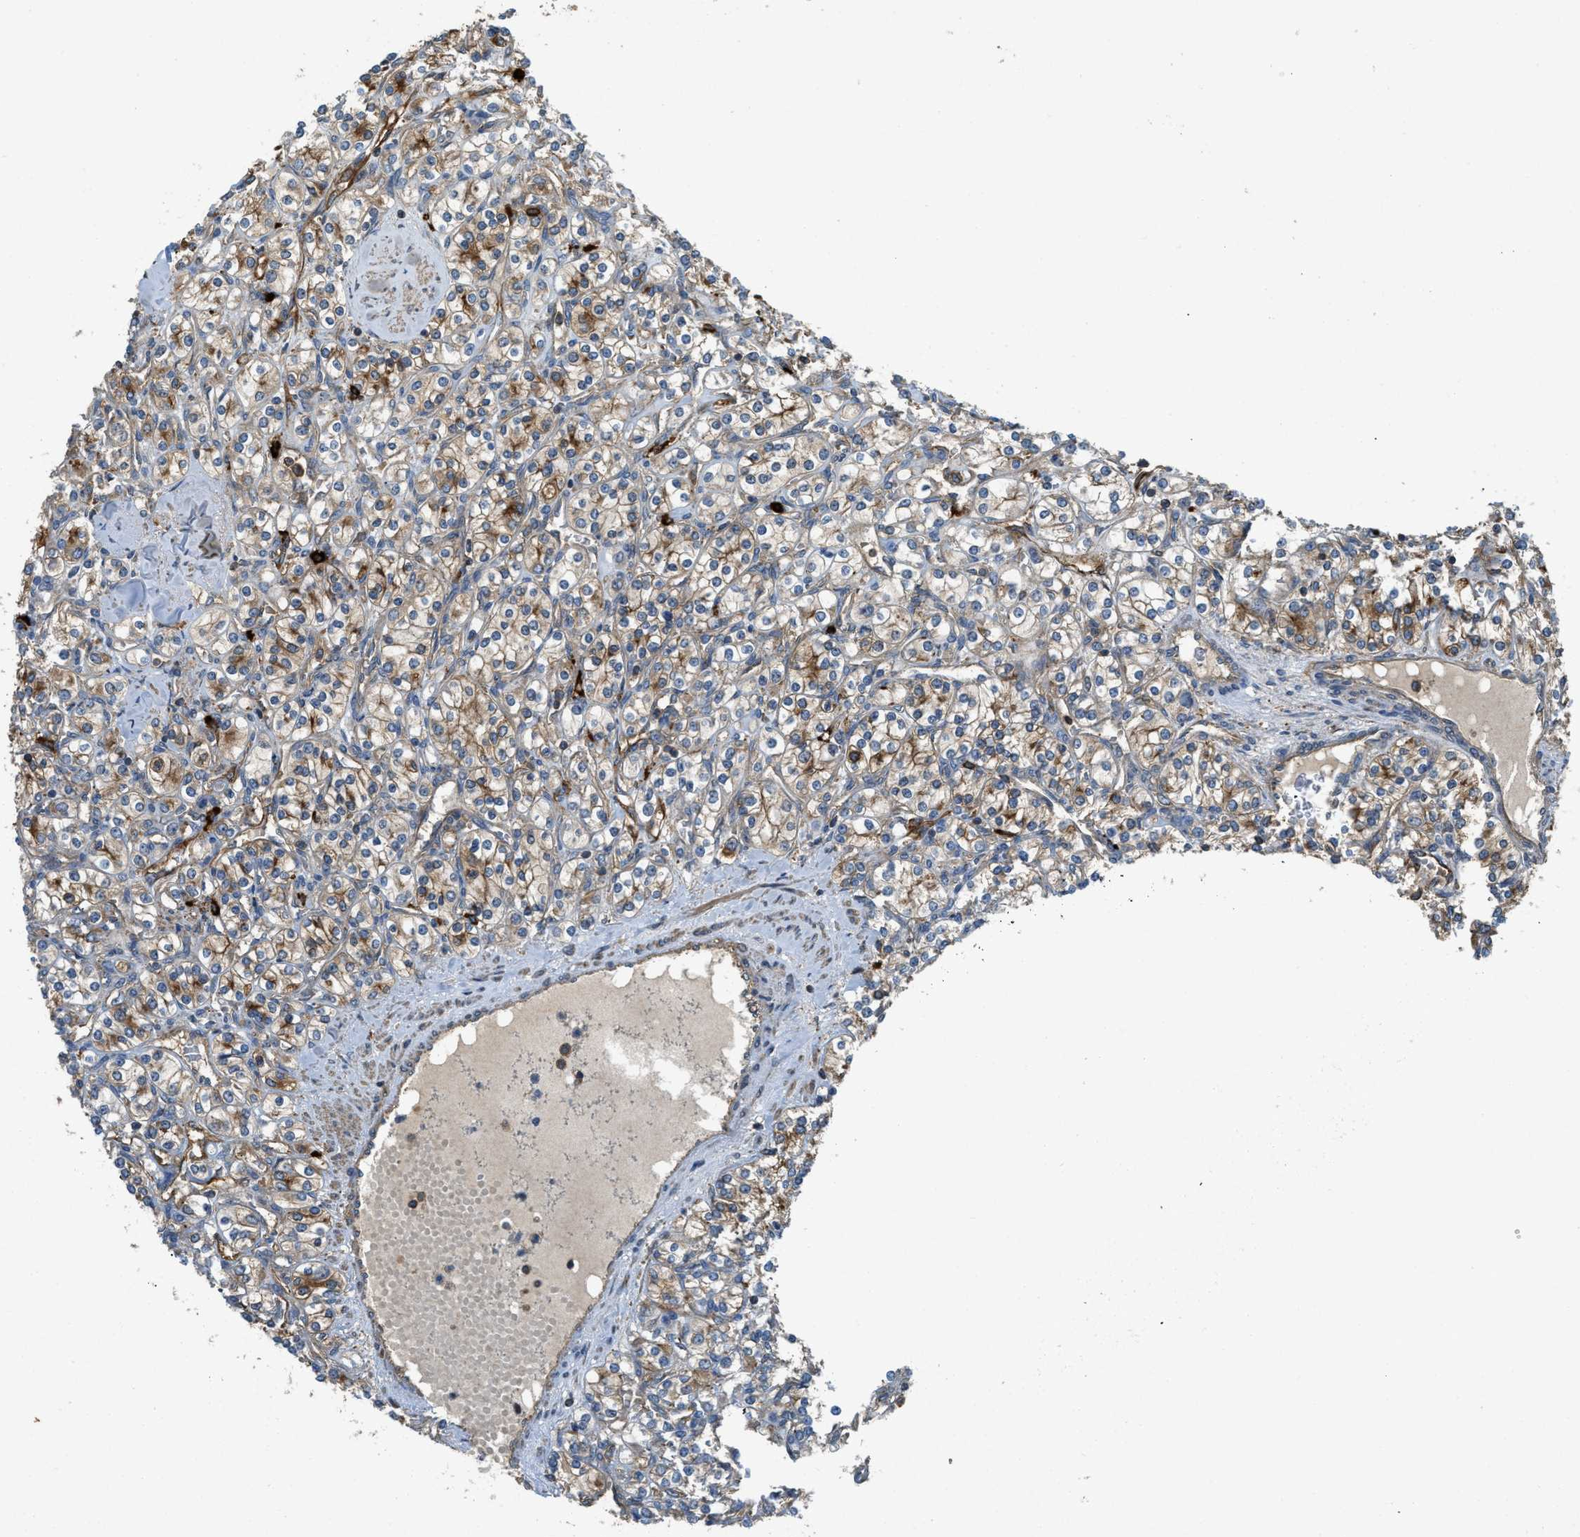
{"staining": {"intensity": "moderate", "quantity": ">75%", "location": "cytoplasmic/membranous"}, "tissue": "renal cancer", "cell_type": "Tumor cells", "image_type": "cancer", "snomed": [{"axis": "morphology", "description": "Adenocarcinoma, NOS"}, {"axis": "topography", "description": "Kidney"}], "caption": "This is a photomicrograph of immunohistochemistry (IHC) staining of renal cancer, which shows moderate positivity in the cytoplasmic/membranous of tumor cells.", "gene": "BAG4", "patient": {"sex": "male", "age": 77}}